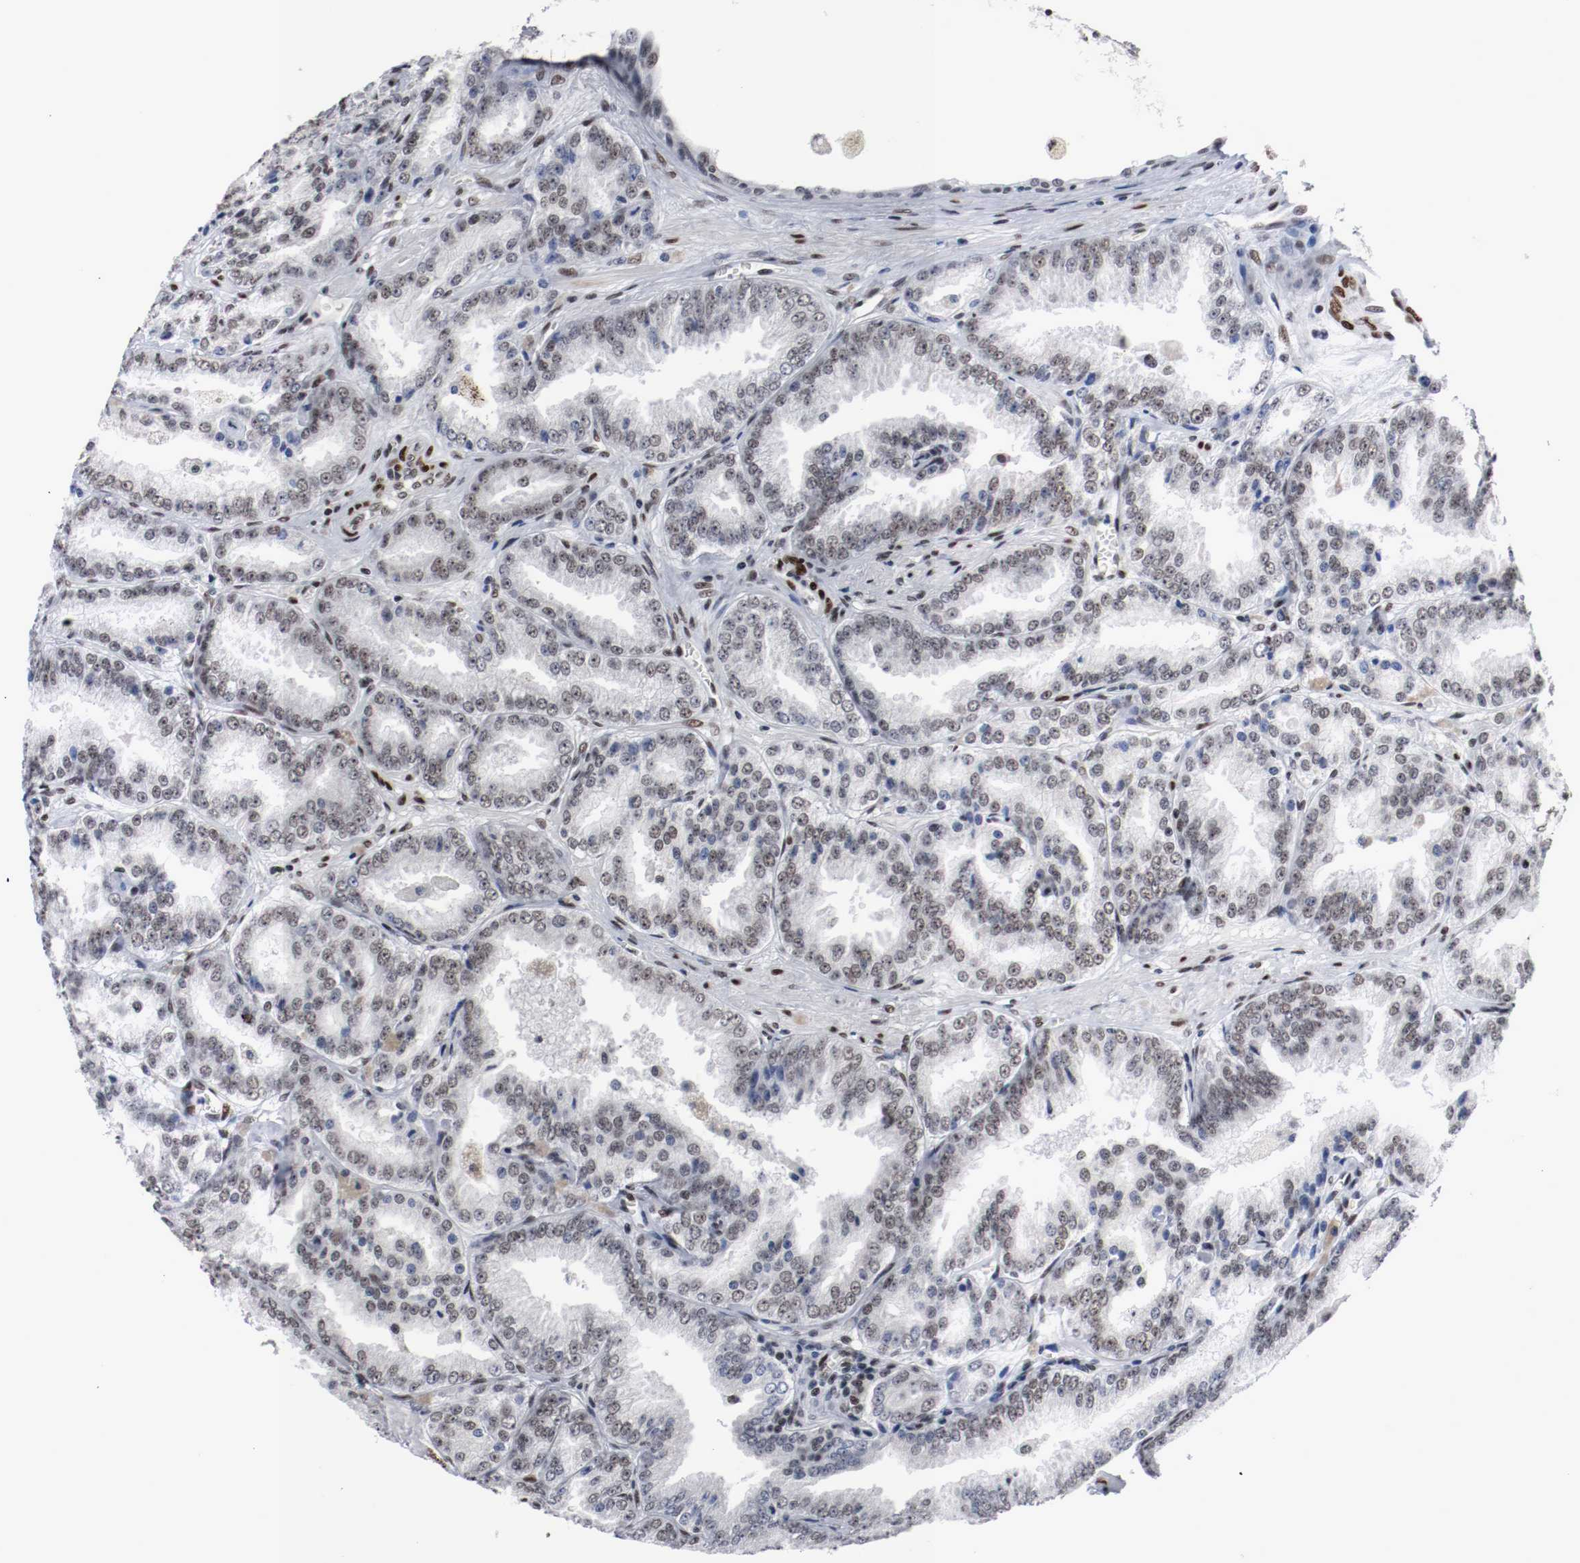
{"staining": {"intensity": "weak", "quantity": "<25%", "location": "nuclear"}, "tissue": "prostate cancer", "cell_type": "Tumor cells", "image_type": "cancer", "snomed": [{"axis": "morphology", "description": "Adenocarcinoma, High grade"}, {"axis": "topography", "description": "Prostate"}], "caption": "Prostate cancer (high-grade adenocarcinoma) was stained to show a protein in brown. There is no significant positivity in tumor cells.", "gene": "MEF2D", "patient": {"sex": "male", "age": 61}}